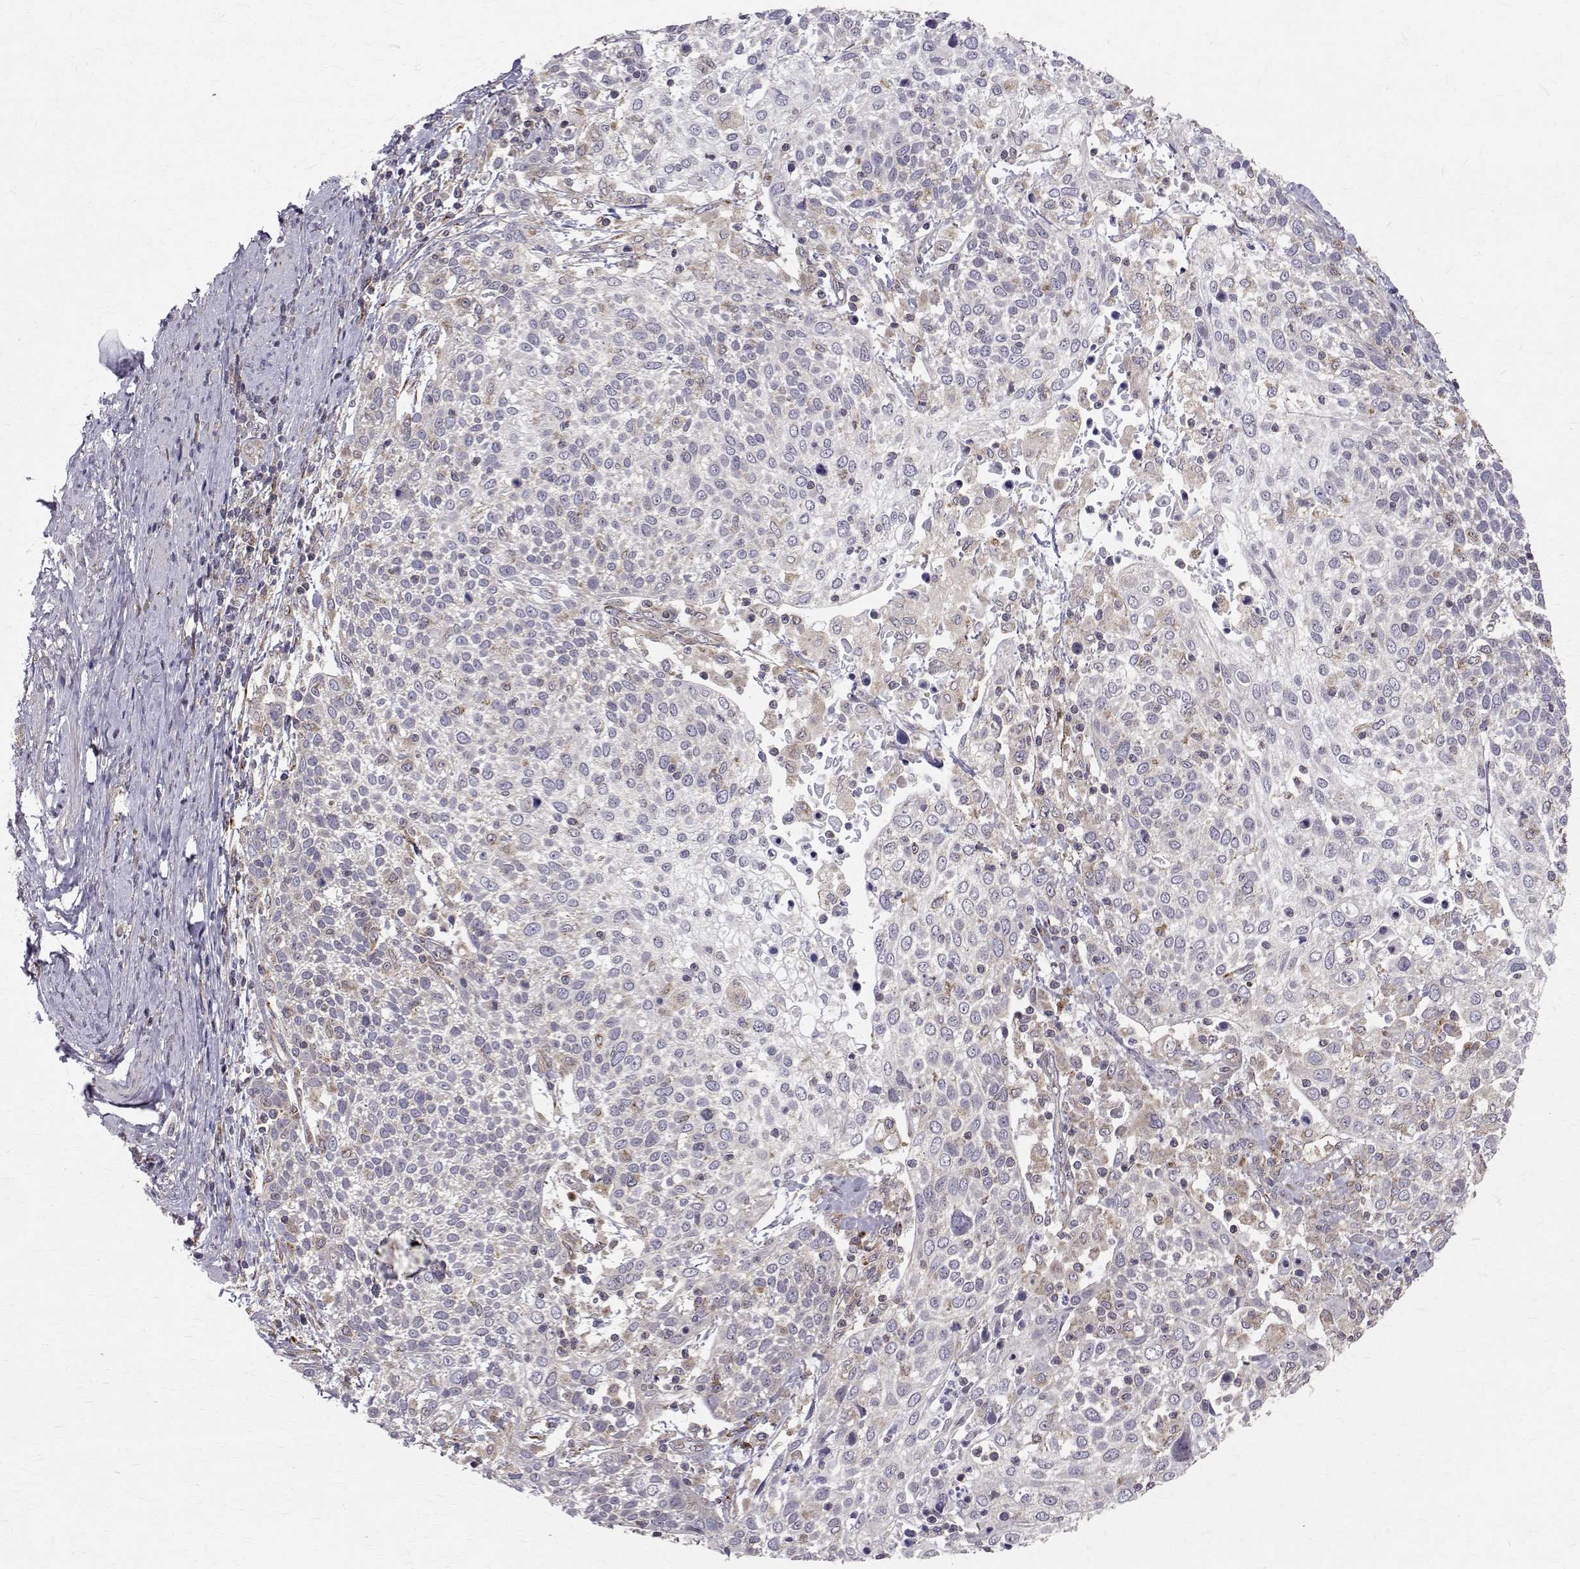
{"staining": {"intensity": "negative", "quantity": "none", "location": "none"}, "tissue": "cervical cancer", "cell_type": "Tumor cells", "image_type": "cancer", "snomed": [{"axis": "morphology", "description": "Squamous cell carcinoma, NOS"}, {"axis": "topography", "description": "Cervix"}], "caption": "High power microscopy micrograph of an immunohistochemistry image of squamous cell carcinoma (cervical), revealing no significant positivity in tumor cells.", "gene": "ARFGAP1", "patient": {"sex": "female", "age": 61}}